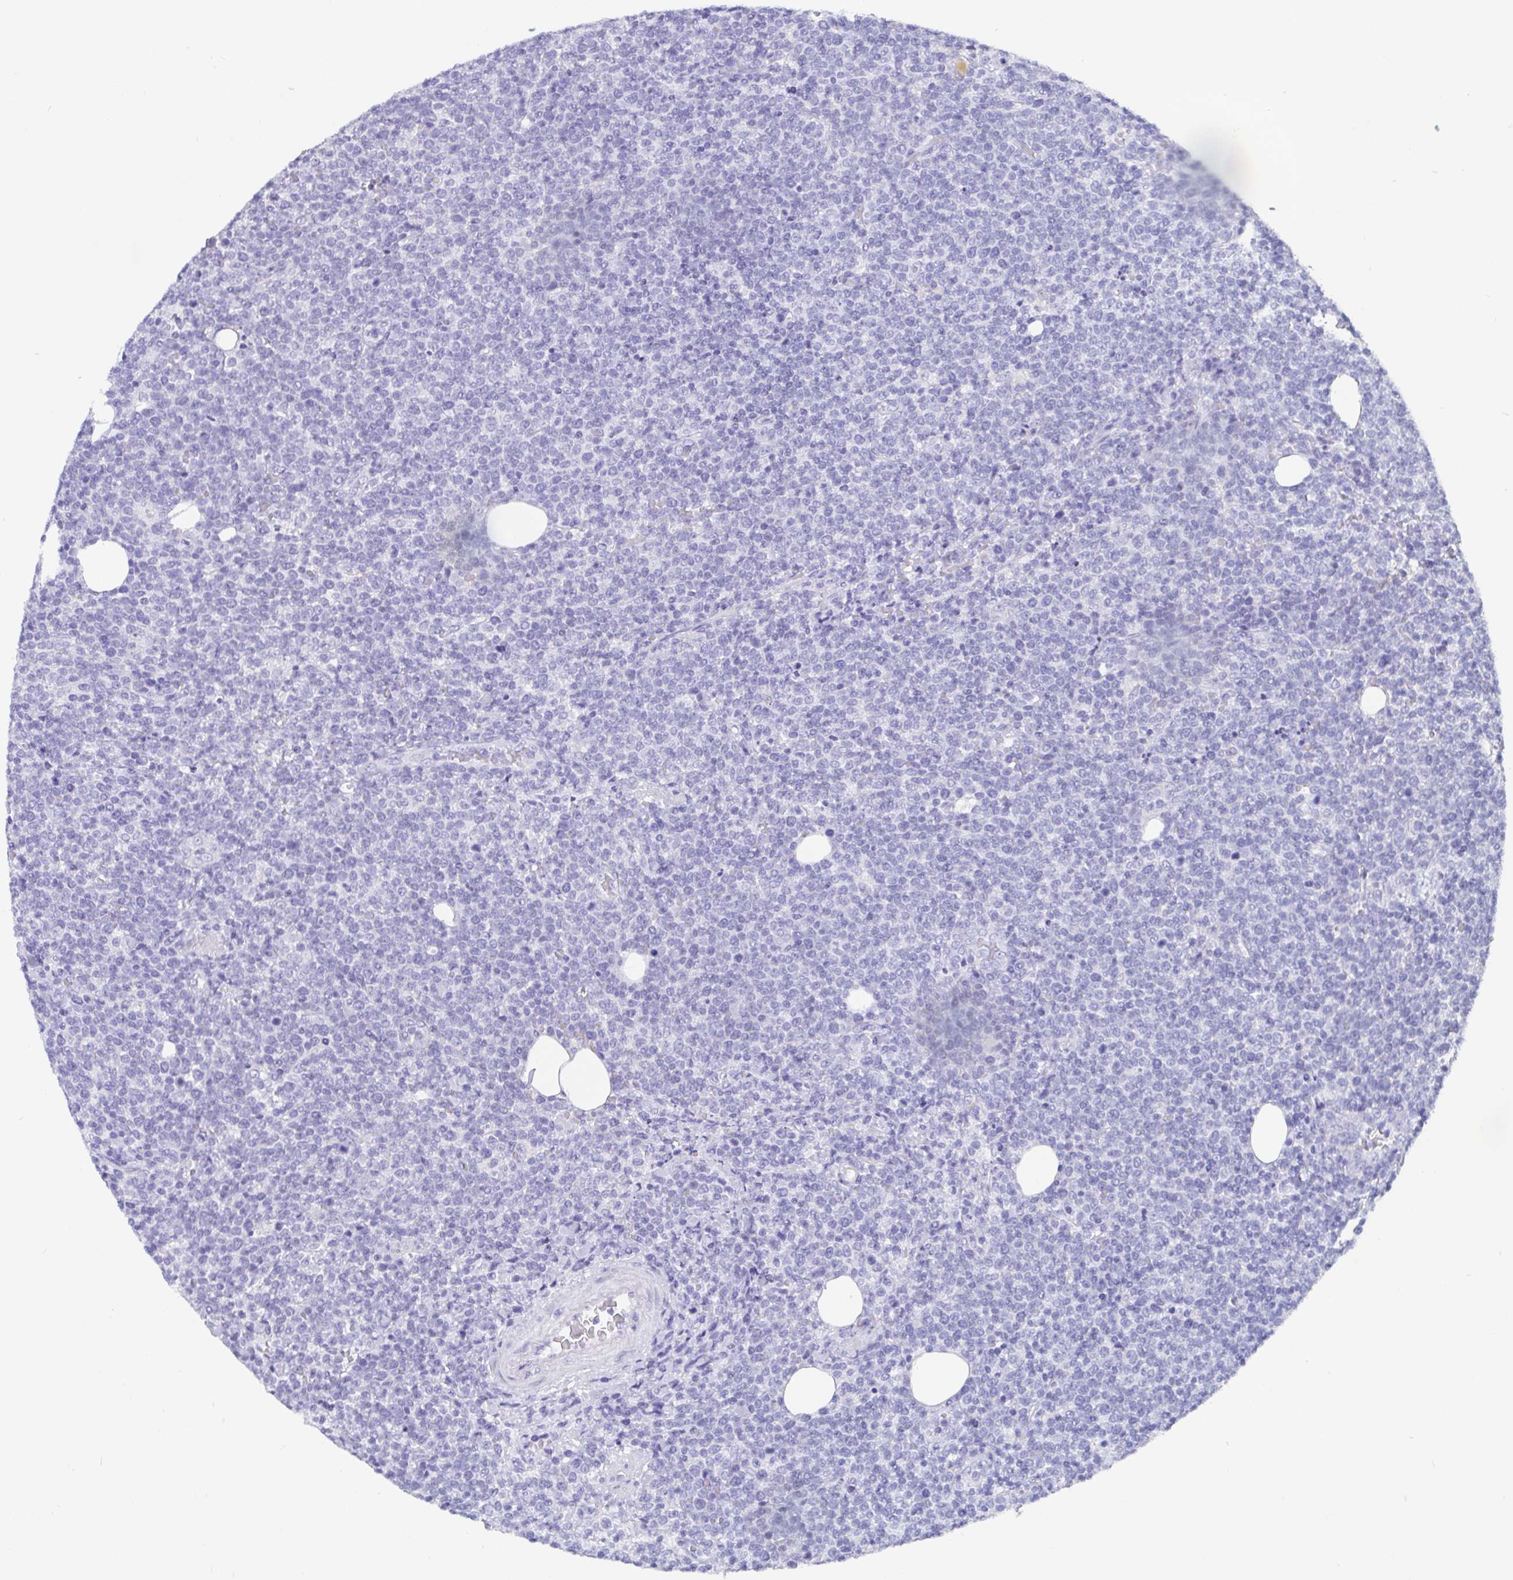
{"staining": {"intensity": "negative", "quantity": "none", "location": "none"}, "tissue": "lymphoma", "cell_type": "Tumor cells", "image_type": "cancer", "snomed": [{"axis": "morphology", "description": "Malignant lymphoma, non-Hodgkin's type, High grade"}, {"axis": "topography", "description": "Lymph node"}], "caption": "This is an immunohistochemistry photomicrograph of human lymphoma. There is no staining in tumor cells.", "gene": "SCGN", "patient": {"sex": "male", "age": 61}}